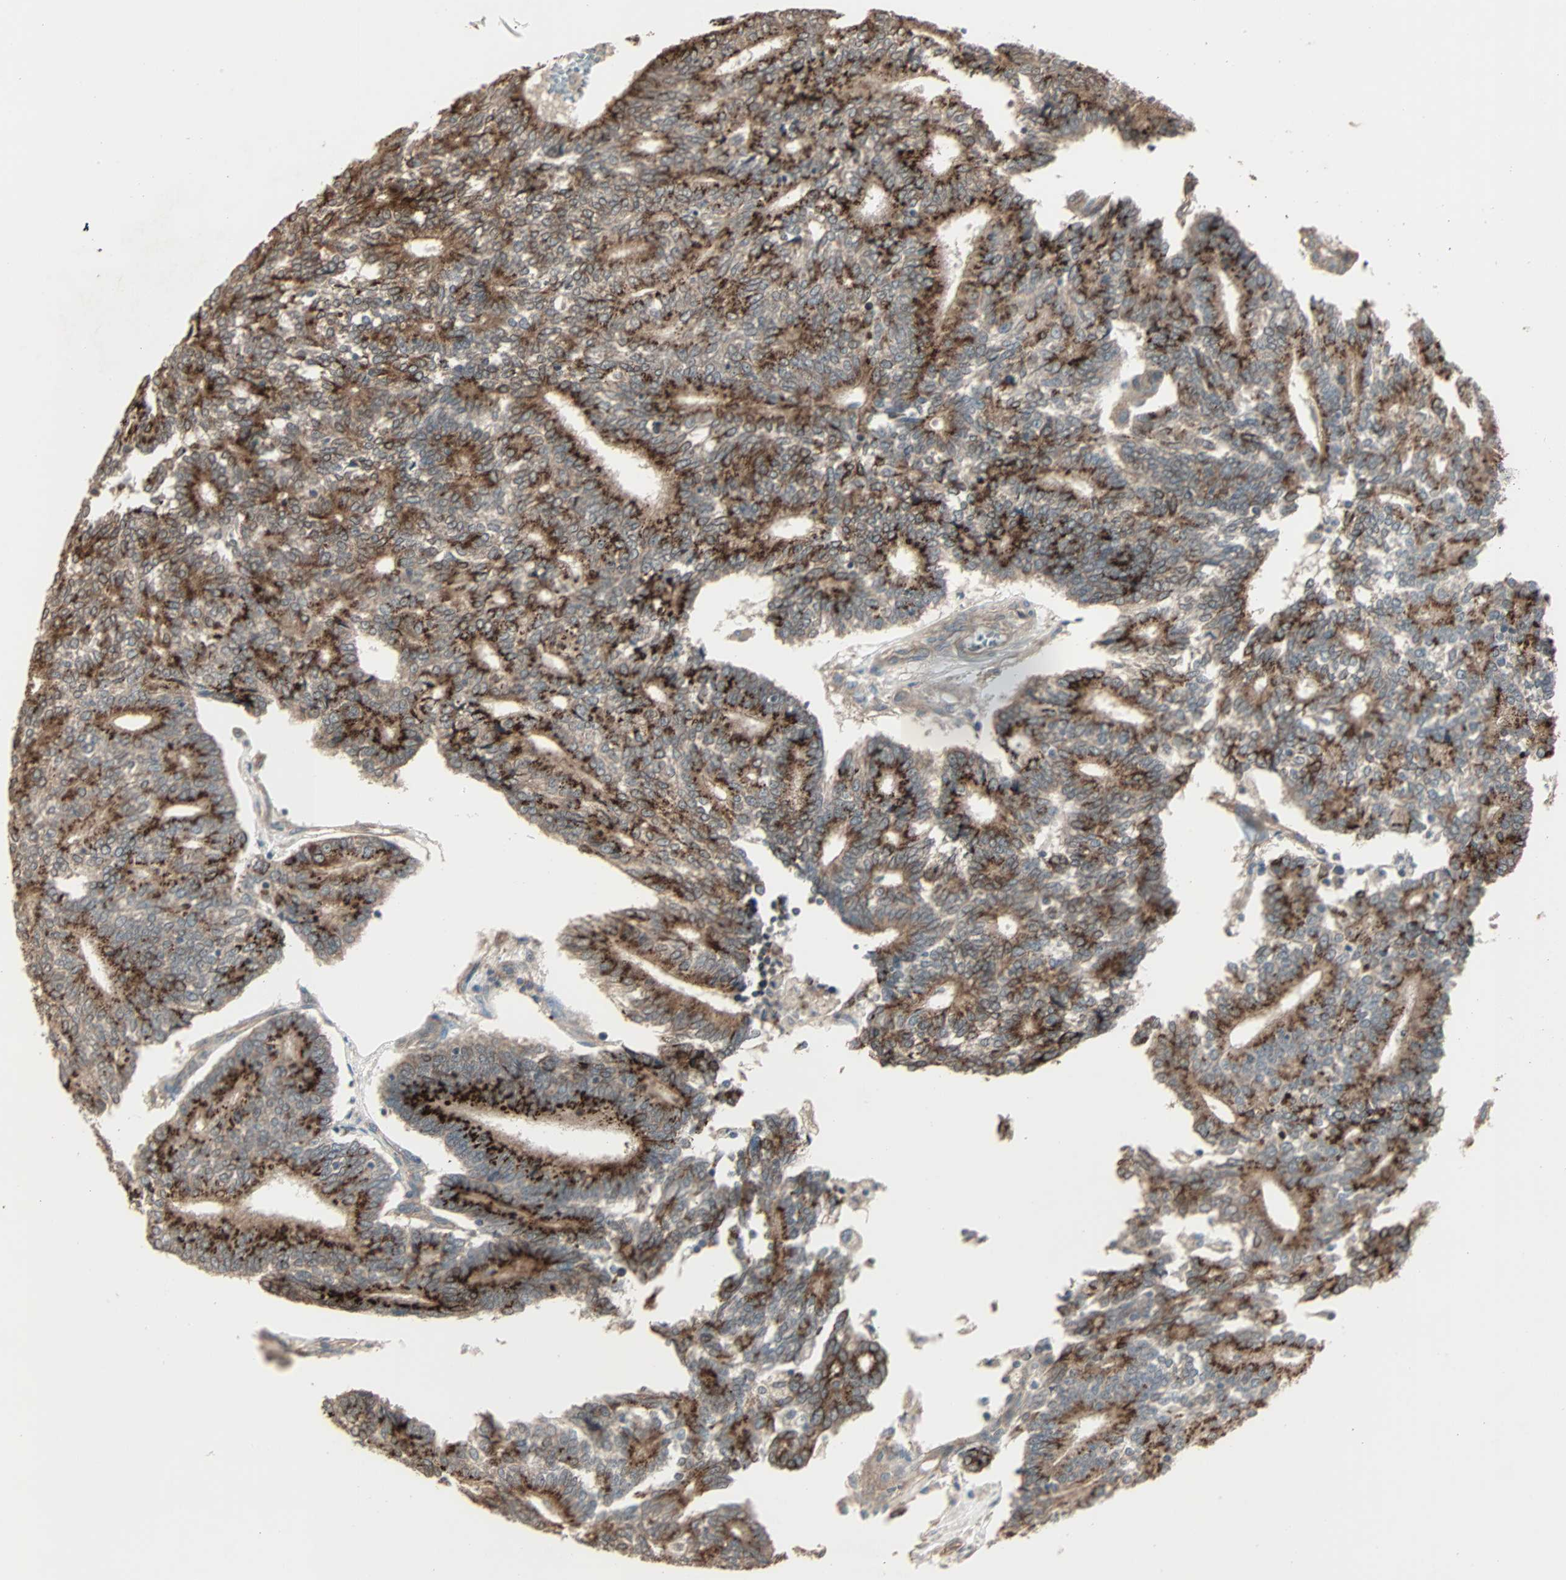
{"staining": {"intensity": "strong", "quantity": ">75%", "location": "cytoplasmic/membranous"}, "tissue": "prostate cancer", "cell_type": "Tumor cells", "image_type": "cancer", "snomed": [{"axis": "morphology", "description": "Adenocarcinoma, High grade"}, {"axis": "topography", "description": "Prostate"}], "caption": "Protein expression analysis of prostate cancer (high-grade adenocarcinoma) displays strong cytoplasmic/membranous expression in about >75% of tumor cells.", "gene": "GALNT3", "patient": {"sex": "male", "age": 55}}